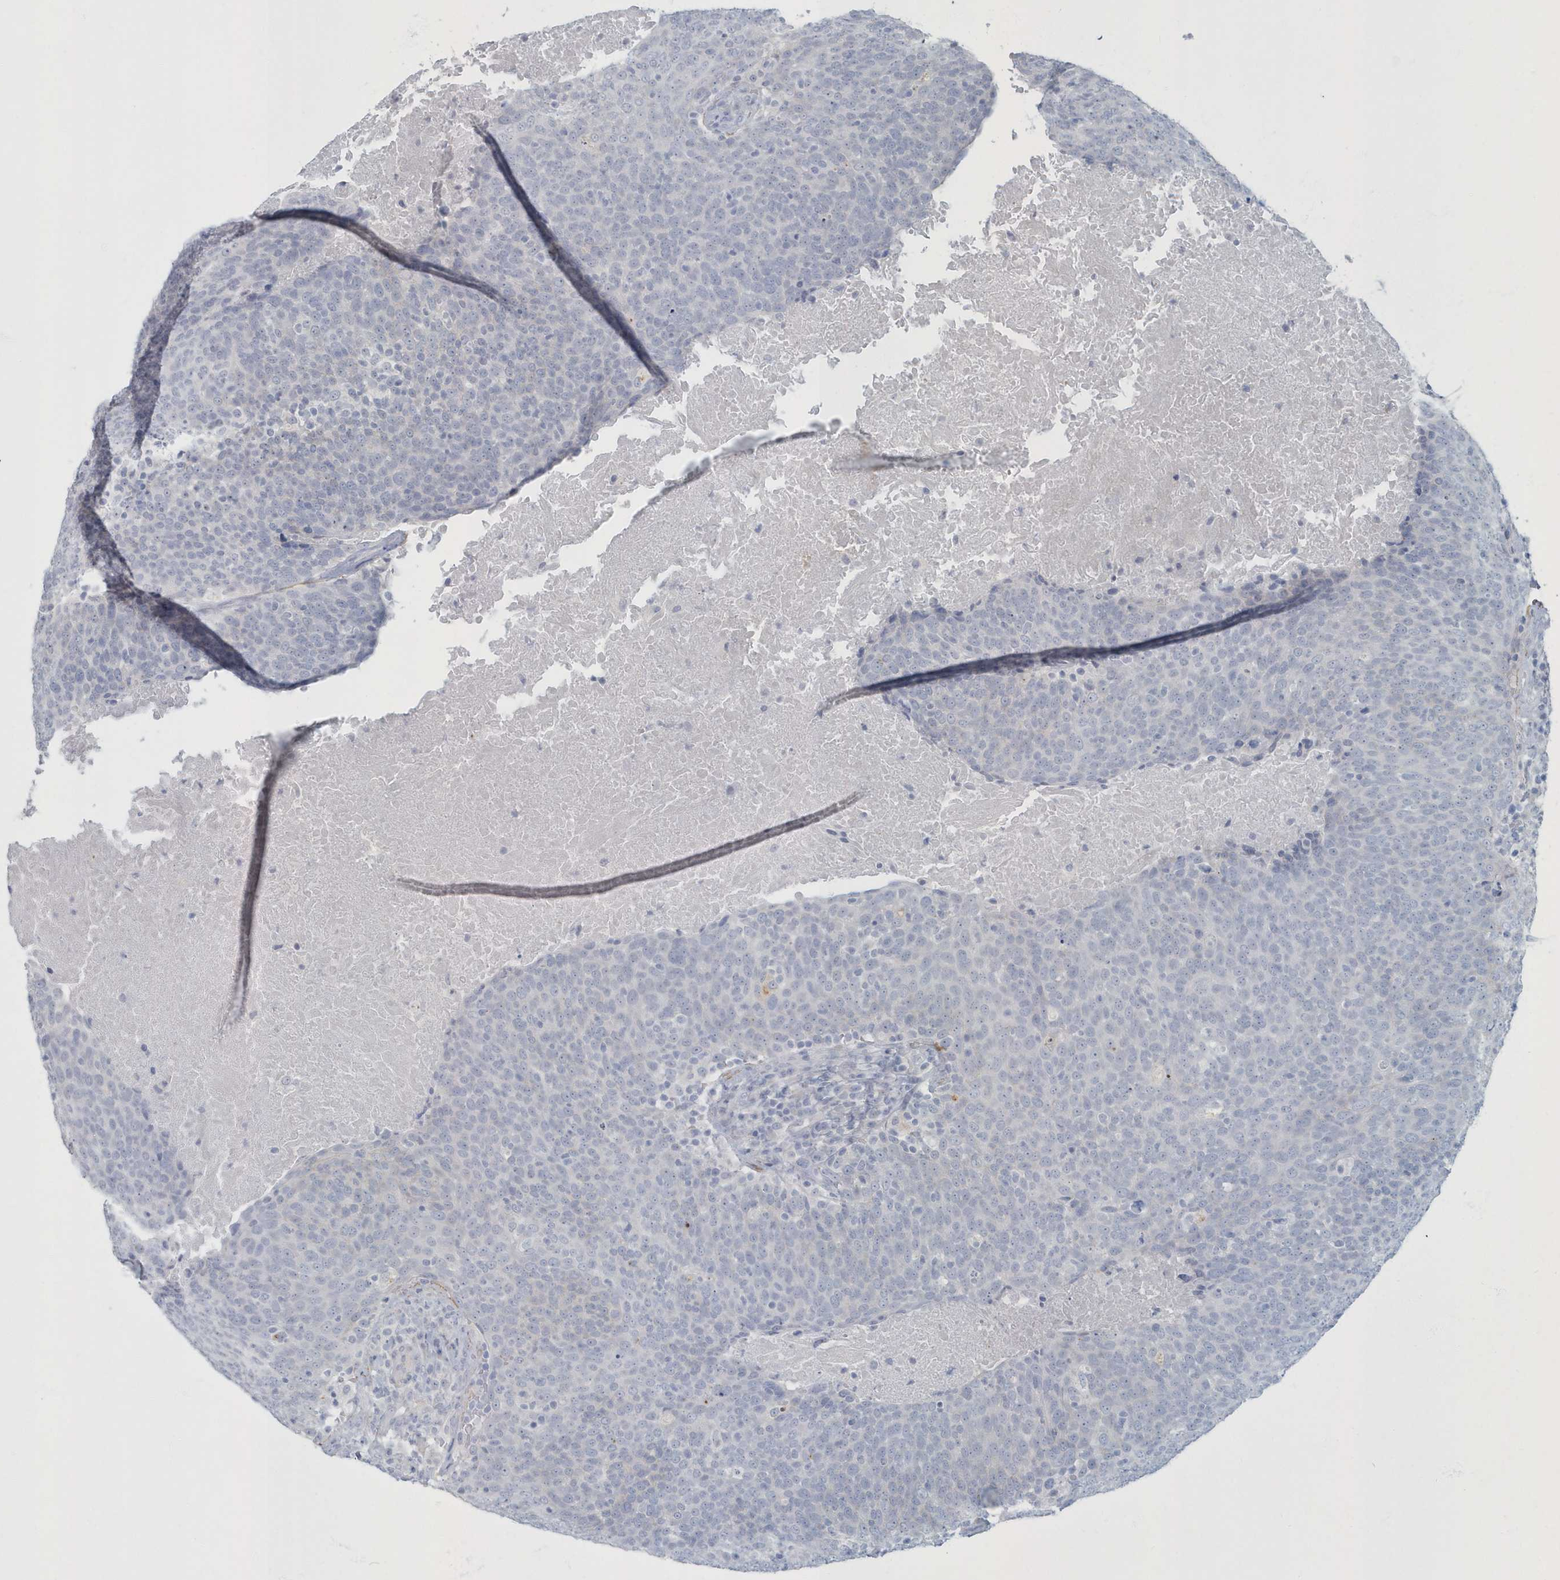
{"staining": {"intensity": "negative", "quantity": "none", "location": "none"}, "tissue": "head and neck cancer", "cell_type": "Tumor cells", "image_type": "cancer", "snomed": [{"axis": "morphology", "description": "Squamous cell carcinoma, NOS"}, {"axis": "morphology", "description": "Squamous cell carcinoma, metastatic, NOS"}, {"axis": "topography", "description": "Lymph node"}, {"axis": "topography", "description": "Head-Neck"}], "caption": "Tumor cells show no significant protein expression in head and neck metastatic squamous cell carcinoma.", "gene": "MYOT", "patient": {"sex": "male", "age": 62}}